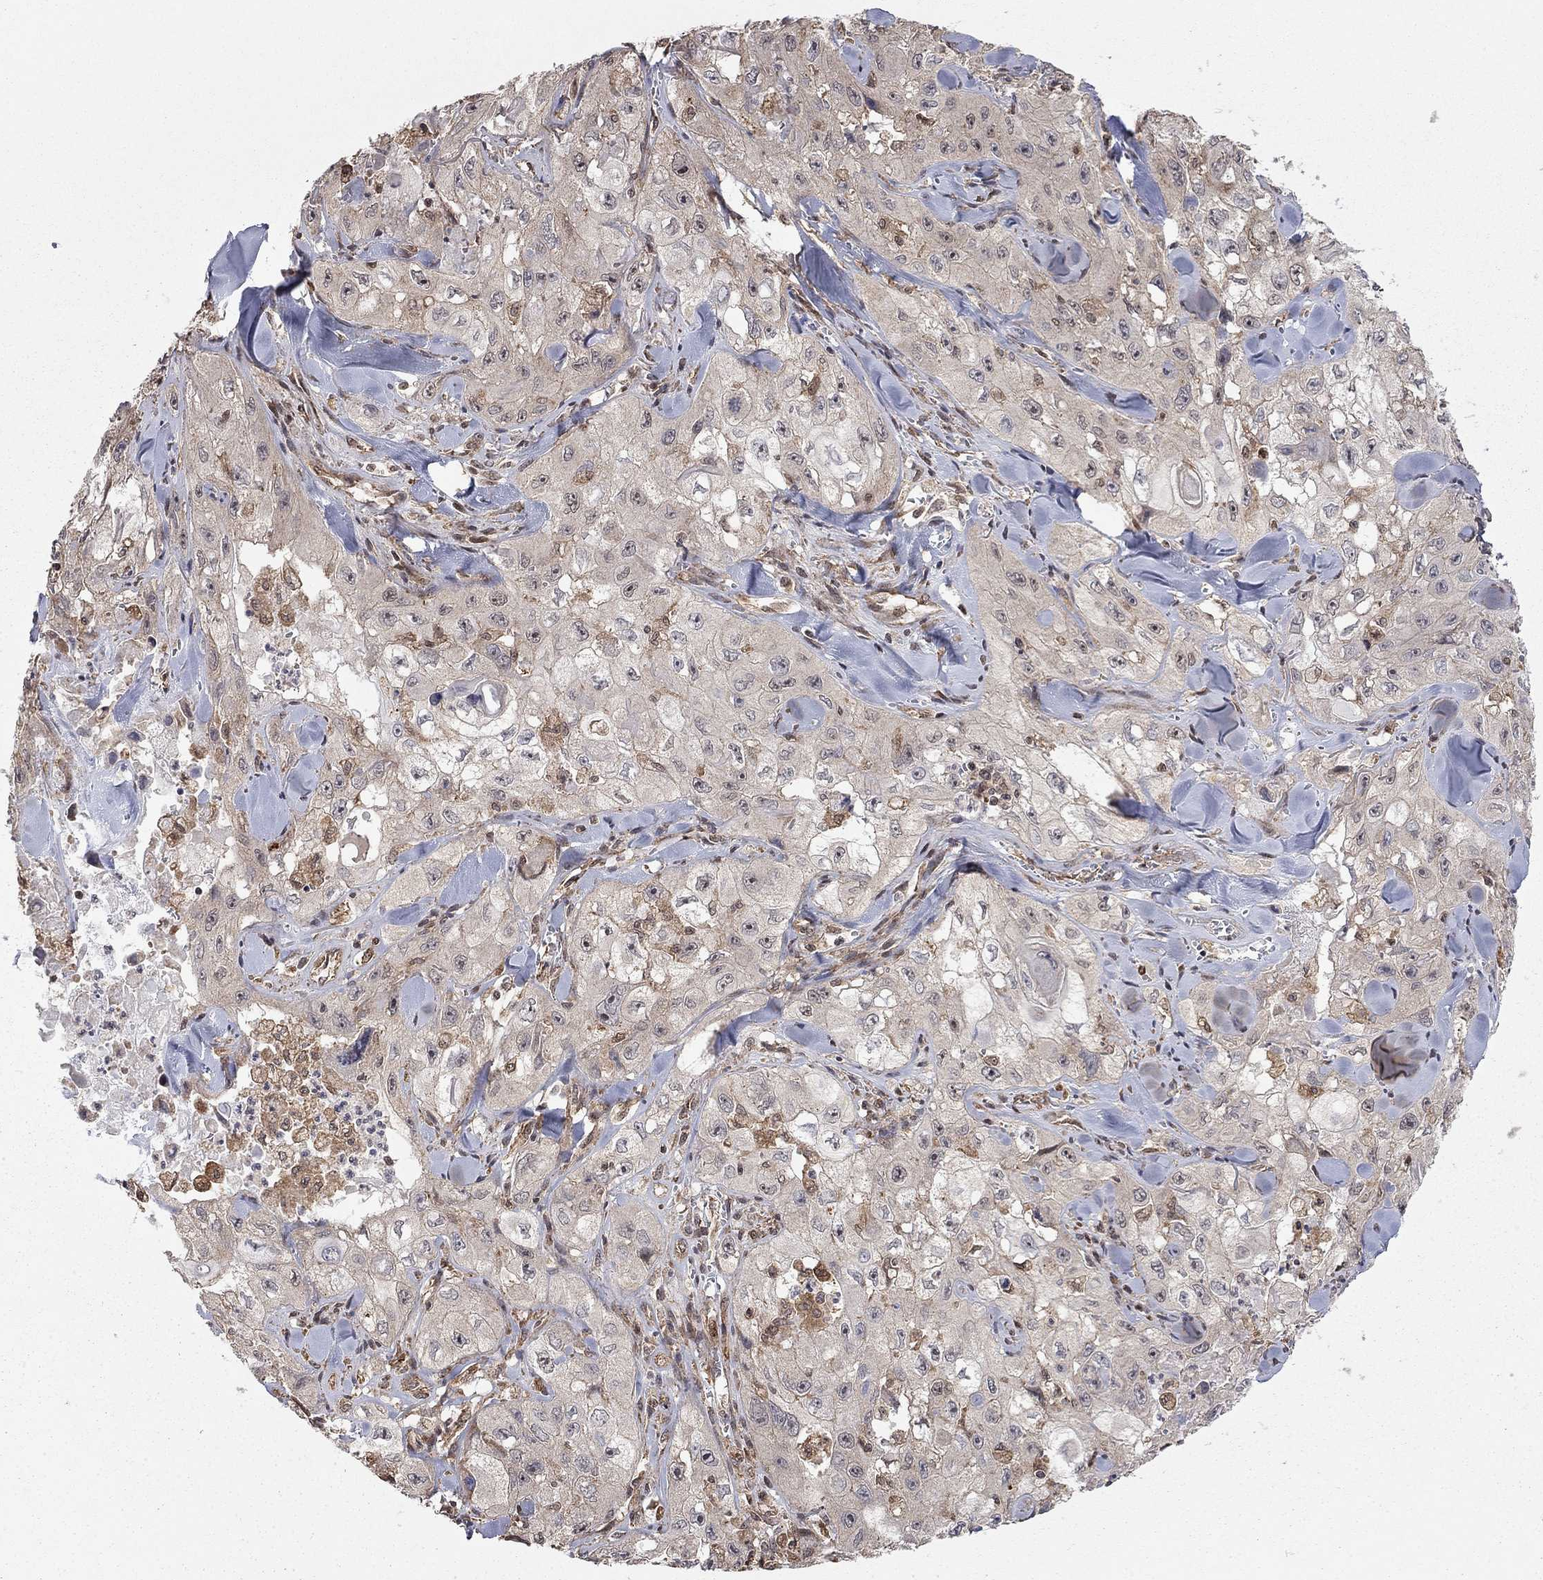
{"staining": {"intensity": "moderate", "quantity": "<25%", "location": "cytoplasmic/membranous"}, "tissue": "skin cancer", "cell_type": "Tumor cells", "image_type": "cancer", "snomed": [{"axis": "morphology", "description": "Squamous cell carcinoma, NOS"}, {"axis": "topography", "description": "Skin"}, {"axis": "topography", "description": "Subcutis"}], "caption": "Skin squamous cell carcinoma stained for a protein (brown) demonstrates moderate cytoplasmic/membranous positive positivity in about <25% of tumor cells.", "gene": "TDP1", "patient": {"sex": "male", "age": 73}}